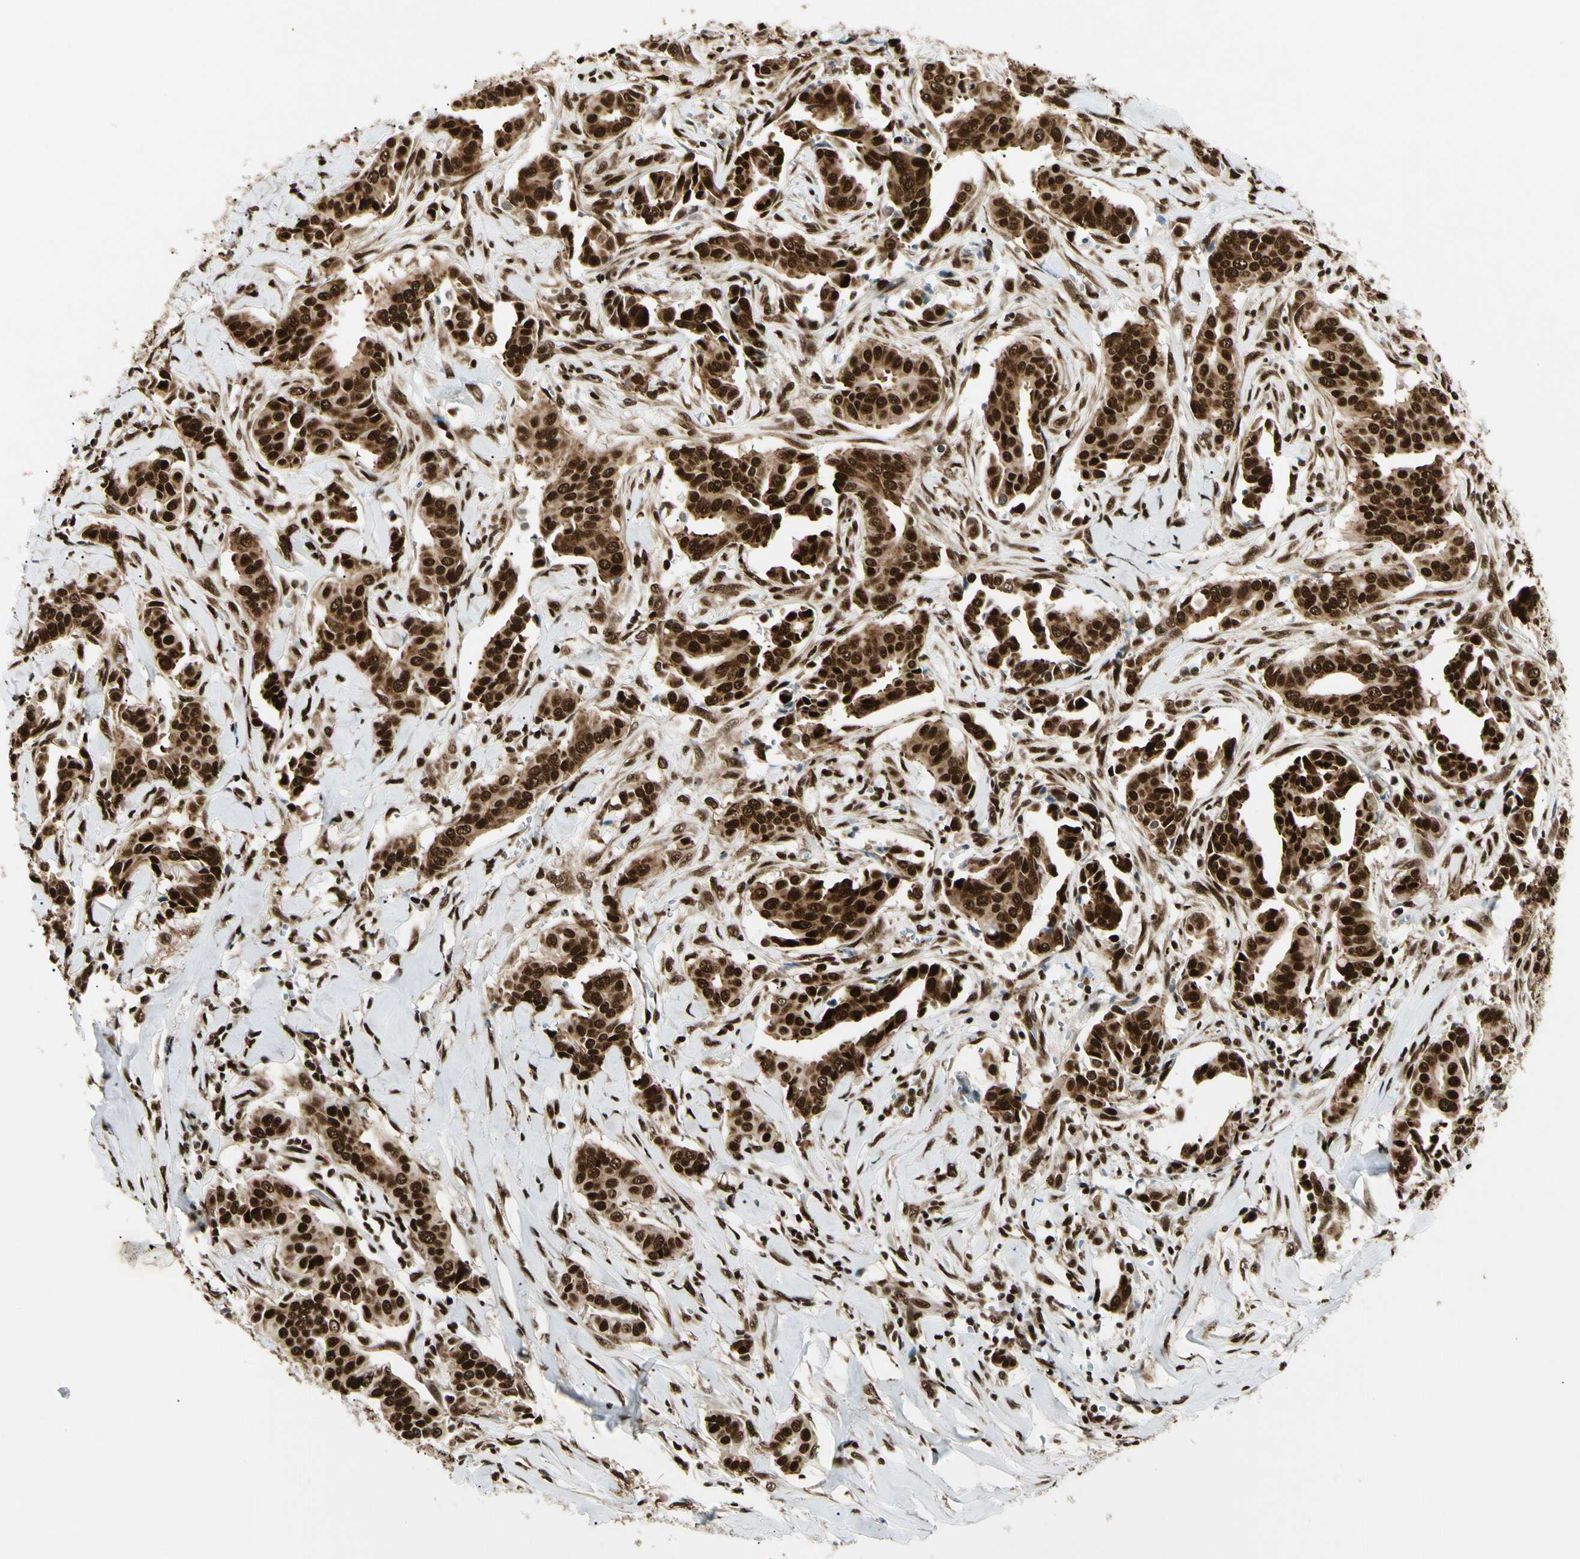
{"staining": {"intensity": "strong", "quantity": ">75%", "location": "cytoplasmic/membranous,nuclear"}, "tissue": "head and neck cancer", "cell_type": "Tumor cells", "image_type": "cancer", "snomed": [{"axis": "morphology", "description": "Adenocarcinoma, NOS"}, {"axis": "topography", "description": "Salivary gland"}, {"axis": "topography", "description": "Head-Neck"}], "caption": "Protein staining of head and neck cancer (adenocarcinoma) tissue displays strong cytoplasmic/membranous and nuclear staining in about >75% of tumor cells.", "gene": "FUS", "patient": {"sex": "female", "age": 59}}